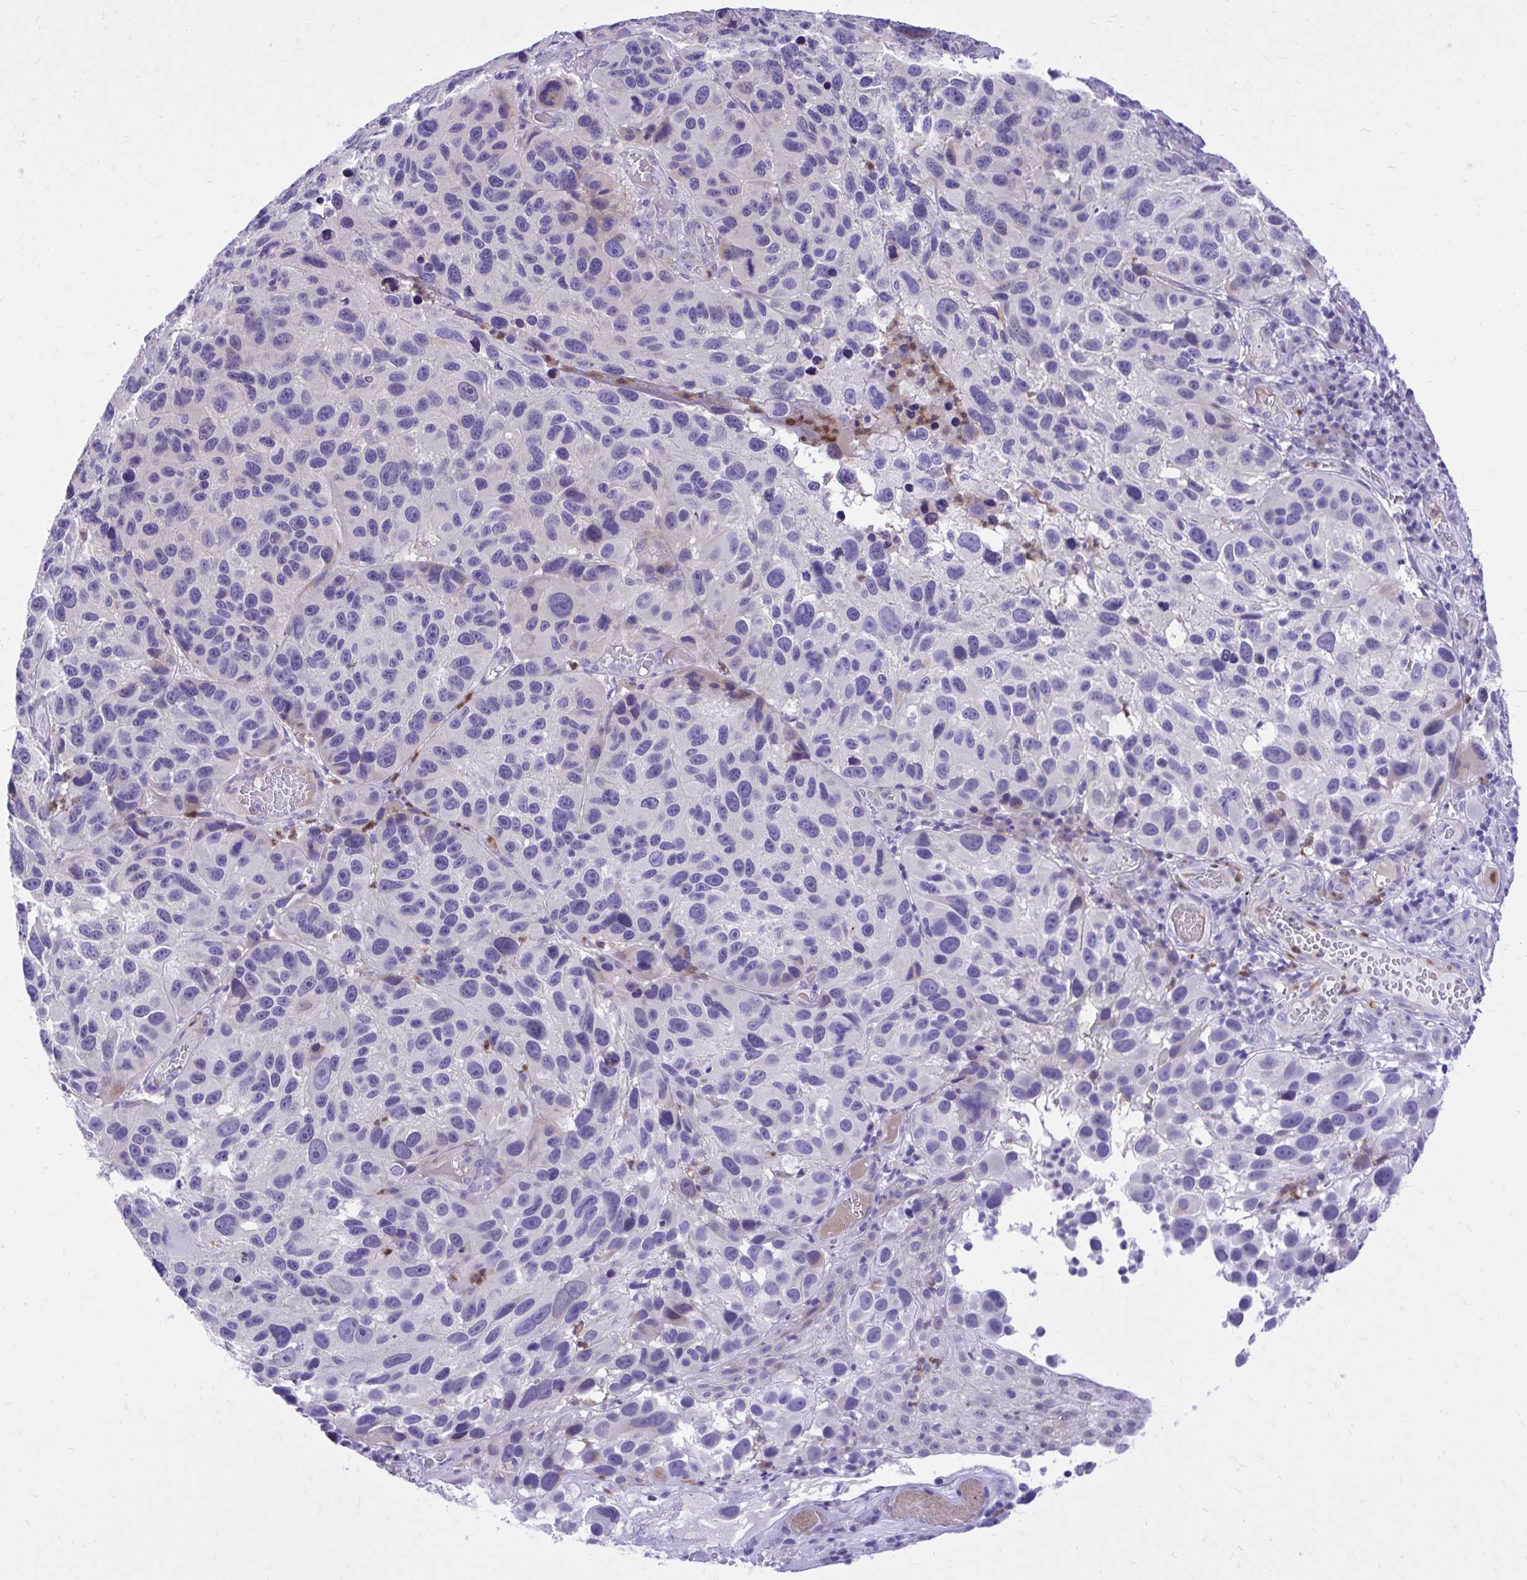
{"staining": {"intensity": "negative", "quantity": "none", "location": "none"}, "tissue": "melanoma", "cell_type": "Tumor cells", "image_type": "cancer", "snomed": [{"axis": "morphology", "description": "Malignant melanoma, NOS"}, {"axis": "topography", "description": "Skin"}], "caption": "Human melanoma stained for a protein using immunohistochemistry (IHC) reveals no staining in tumor cells.", "gene": "ADAMTSL1", "patient": {"sex": "male", "age": 53}}